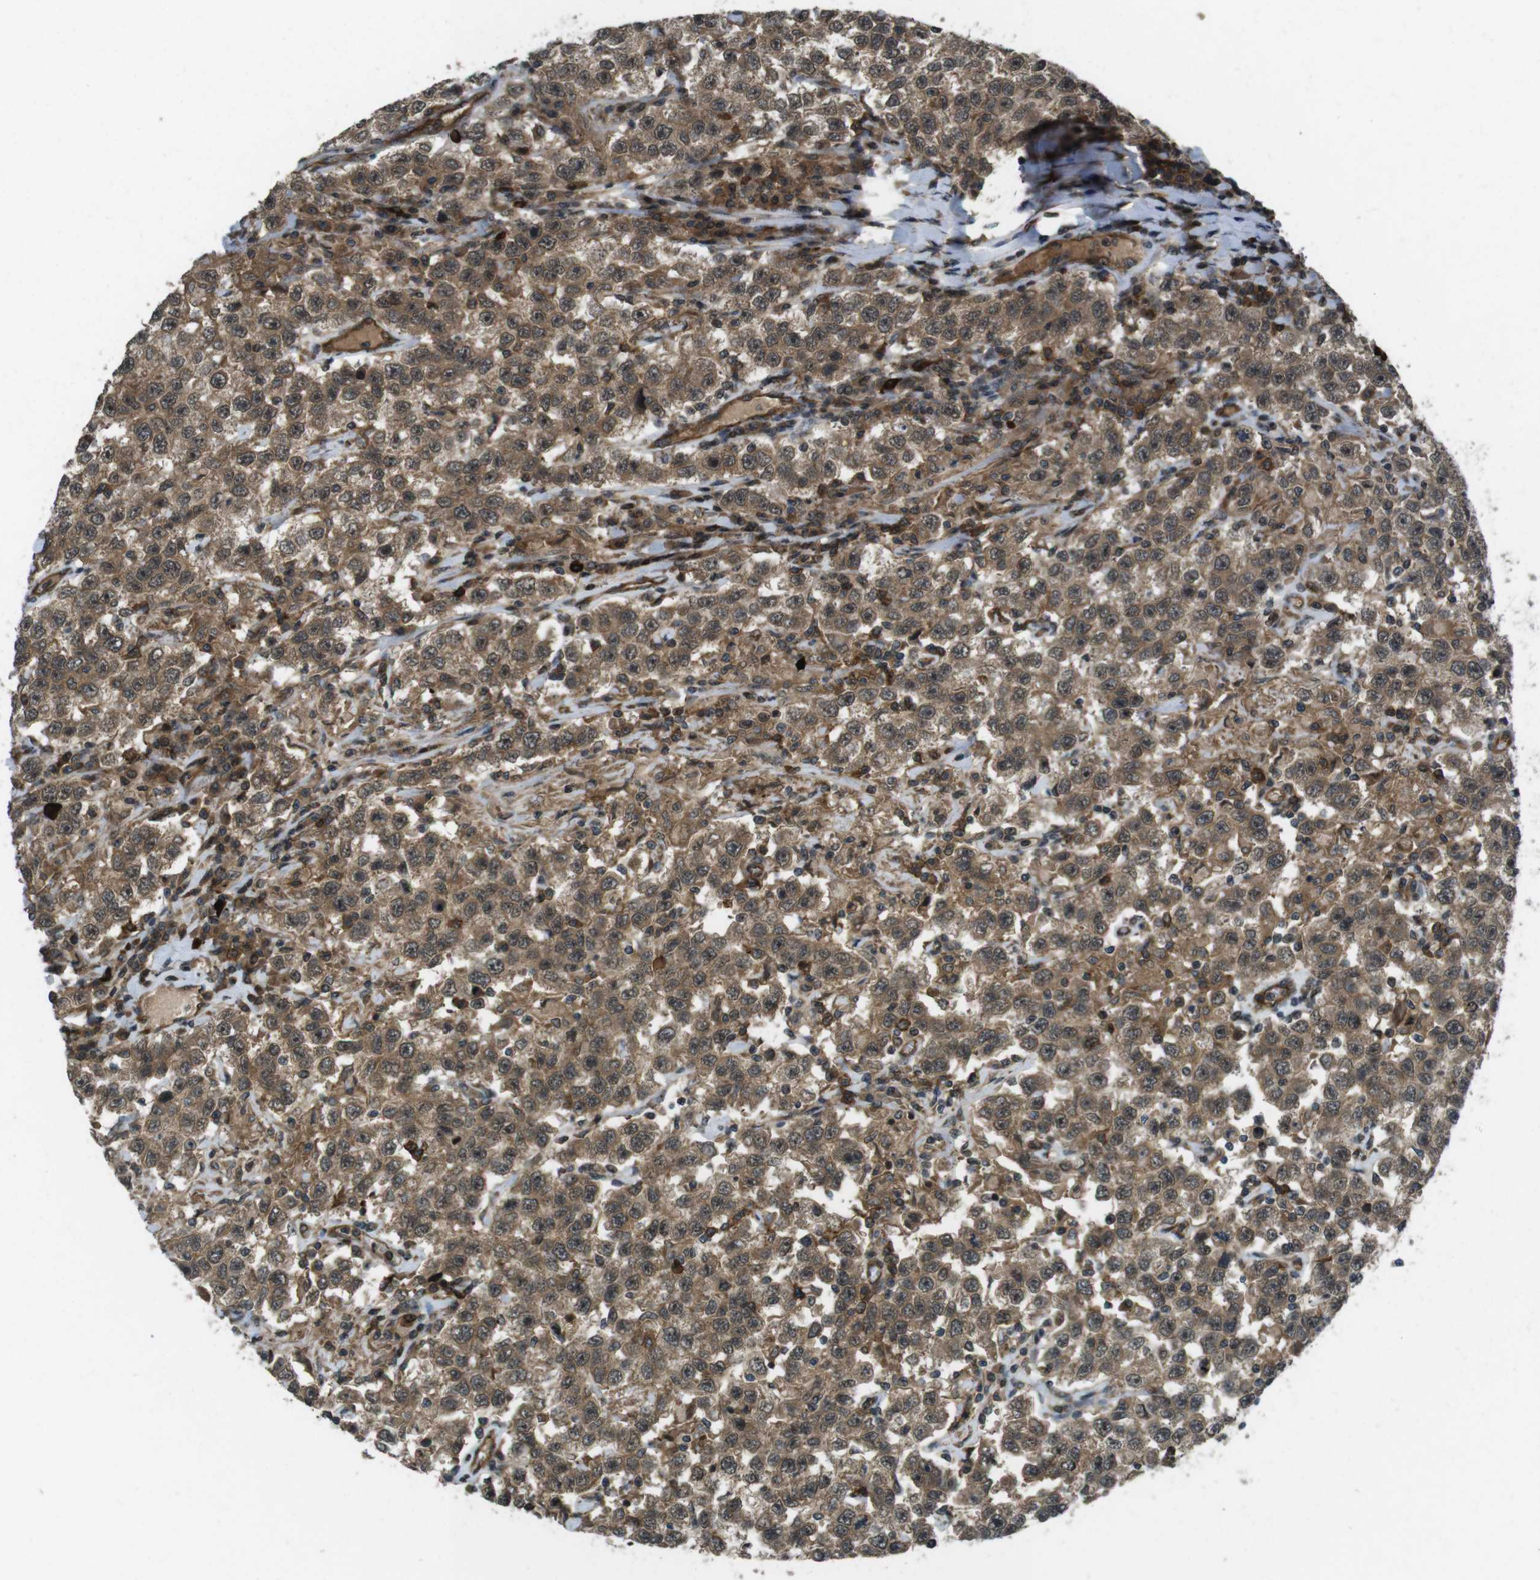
{"staining": {"intensity": "moderate", "quantity": ">75%", "location": "cytoplasmic/membranous,nuclear"}, "tissue": "testis cancer", "cell_type": "Tumor cells", "image_type": "cancer", "snomed": [{"axis": "morphology", "description": "Seminoma, NOS"}, {"axis": "topography", "description": "Testis"}], "caption": "A medium amount of moderate cytoplasmic/membranous and nuclear expression is present in about >75% of tumor cells in testis cancer tissue.", "gene": "TIAM2", "patient": {"sex": "male", "age": 41}}